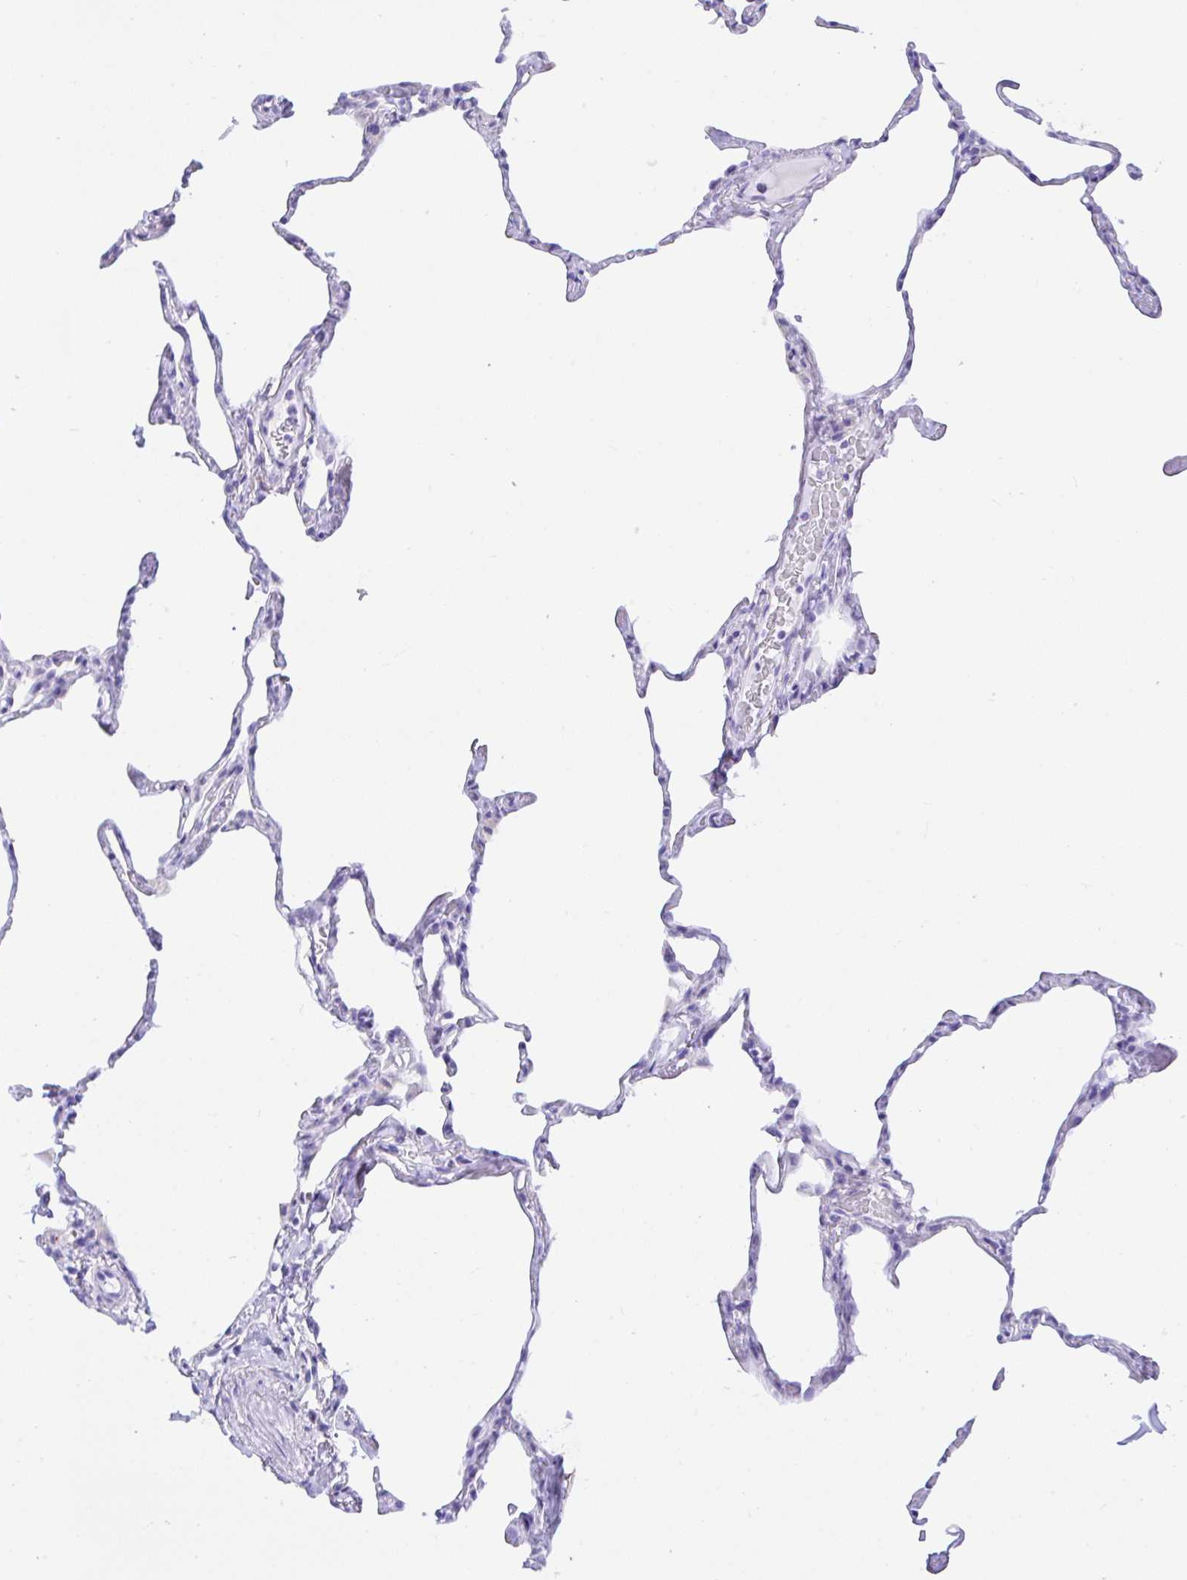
{"staining": {"intensity": "negative", "quantity": "none", "location": "none"}, "tissue": "lung", "cell_type": "Alveolar cells", "image_type": "normal", "snomed": [{"axis": "morphology", "description": "Normal tissue, NOS"}, {"axis": "topography", "description": "Lung"}], "caption": "This is a photomicrograph of immunohistochemistry (IHC) staining of unremarkable lung, which shows no staining in alveolar cells.", "gene": "SEL1L2", "patient": {"sex": "male", "age": 65}}